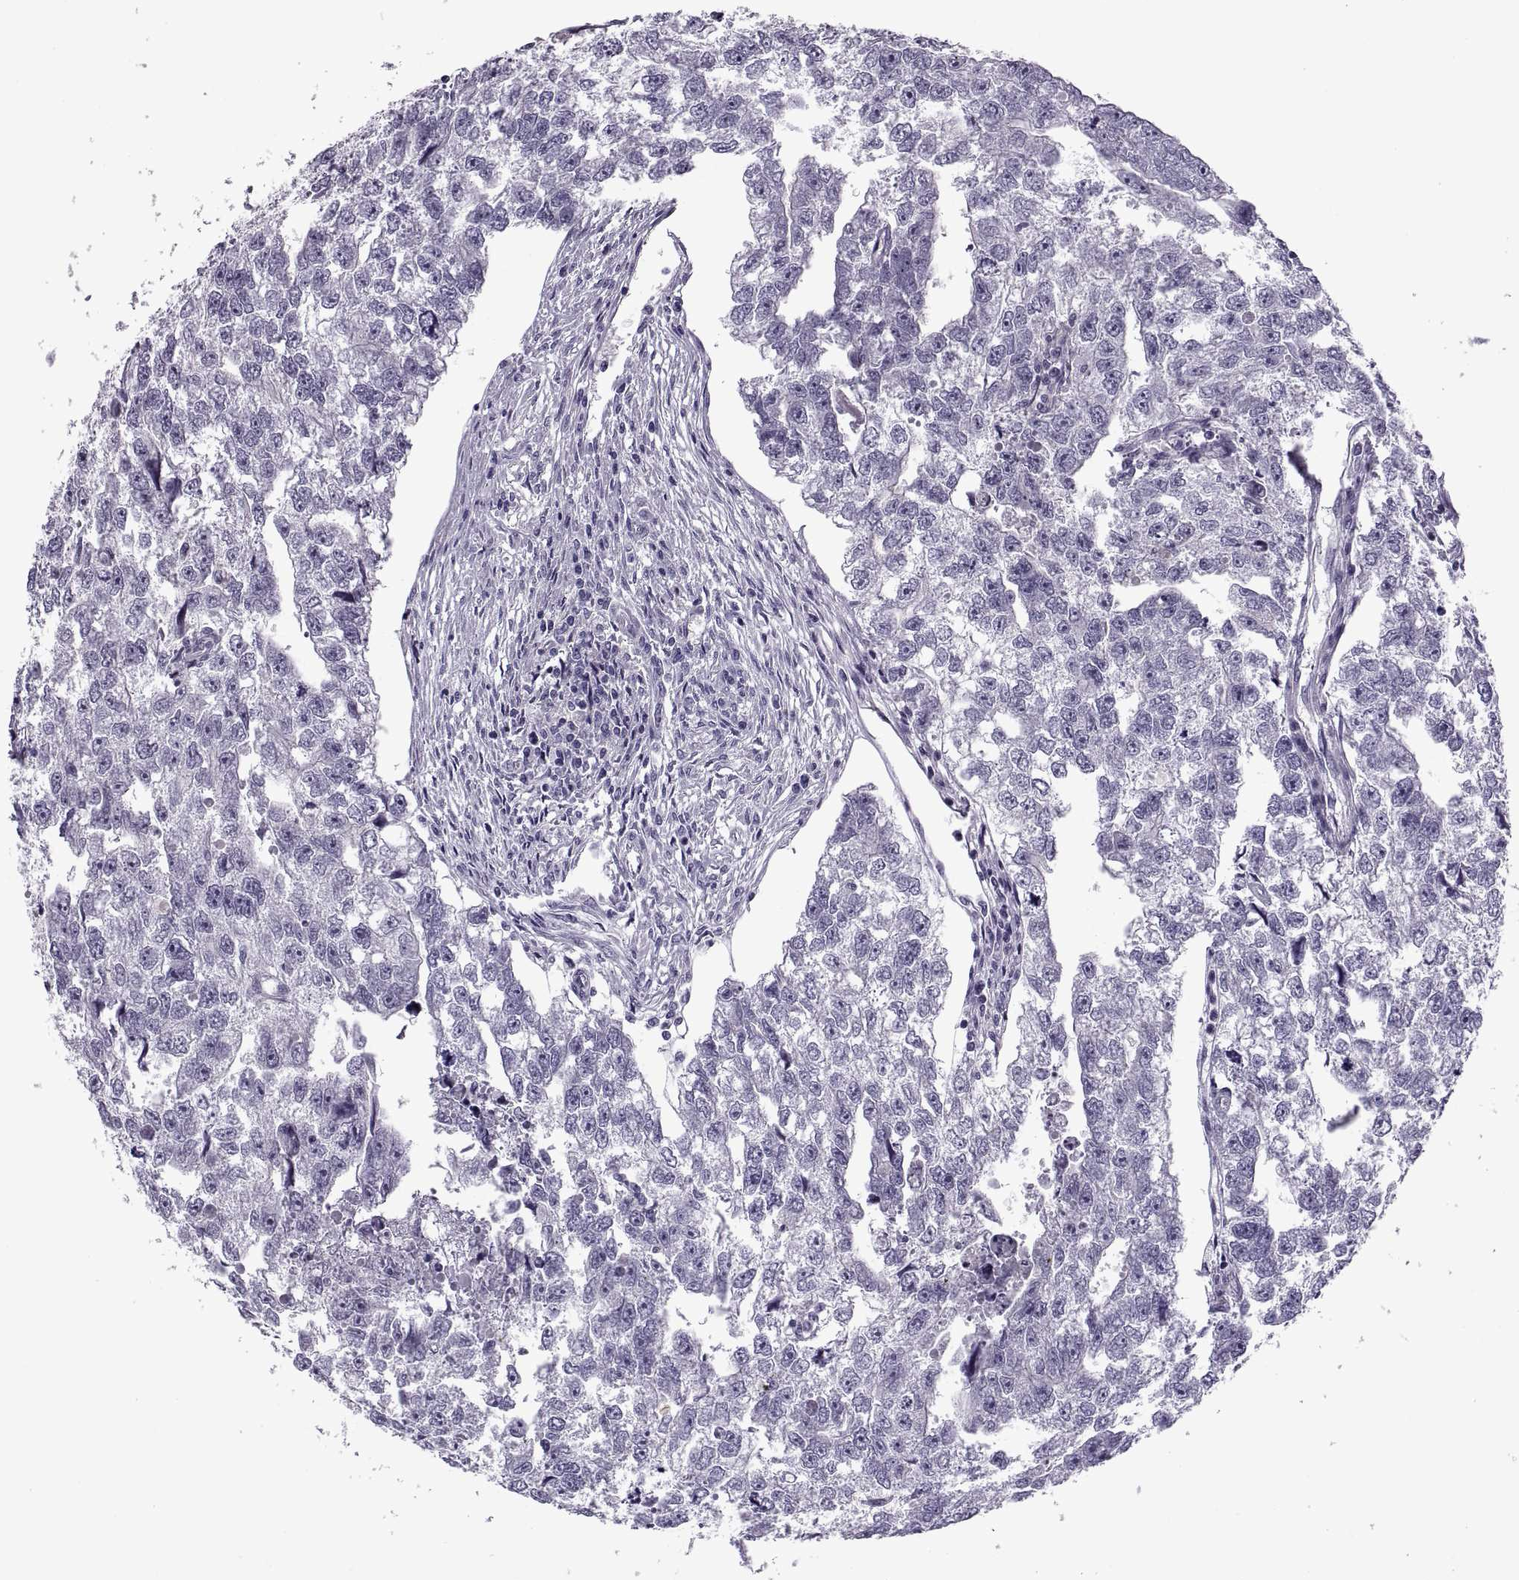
{"staining": {"intensity": "negative", "quantity": "none", "location": "none"}, "tissue": "testis cancer", "cell_type": "Tumor cells", "image_type": "cancer", "snomed": [{"axis": "morphology", "description": "Carcinoma, Embryonal, NOS"}, {"axis": "morphology", "description": "Teratoma, malignant, NOS"}, {"axis": "topography", "description": "Testis"}], "caption": "DAB immunohistochemical staining of human testis cancer (embryonal carcinoma) reveals no significant expression in tumor cells.", "gene": "SYNGR4", "patient": {"sex": "male", "age": 44}}